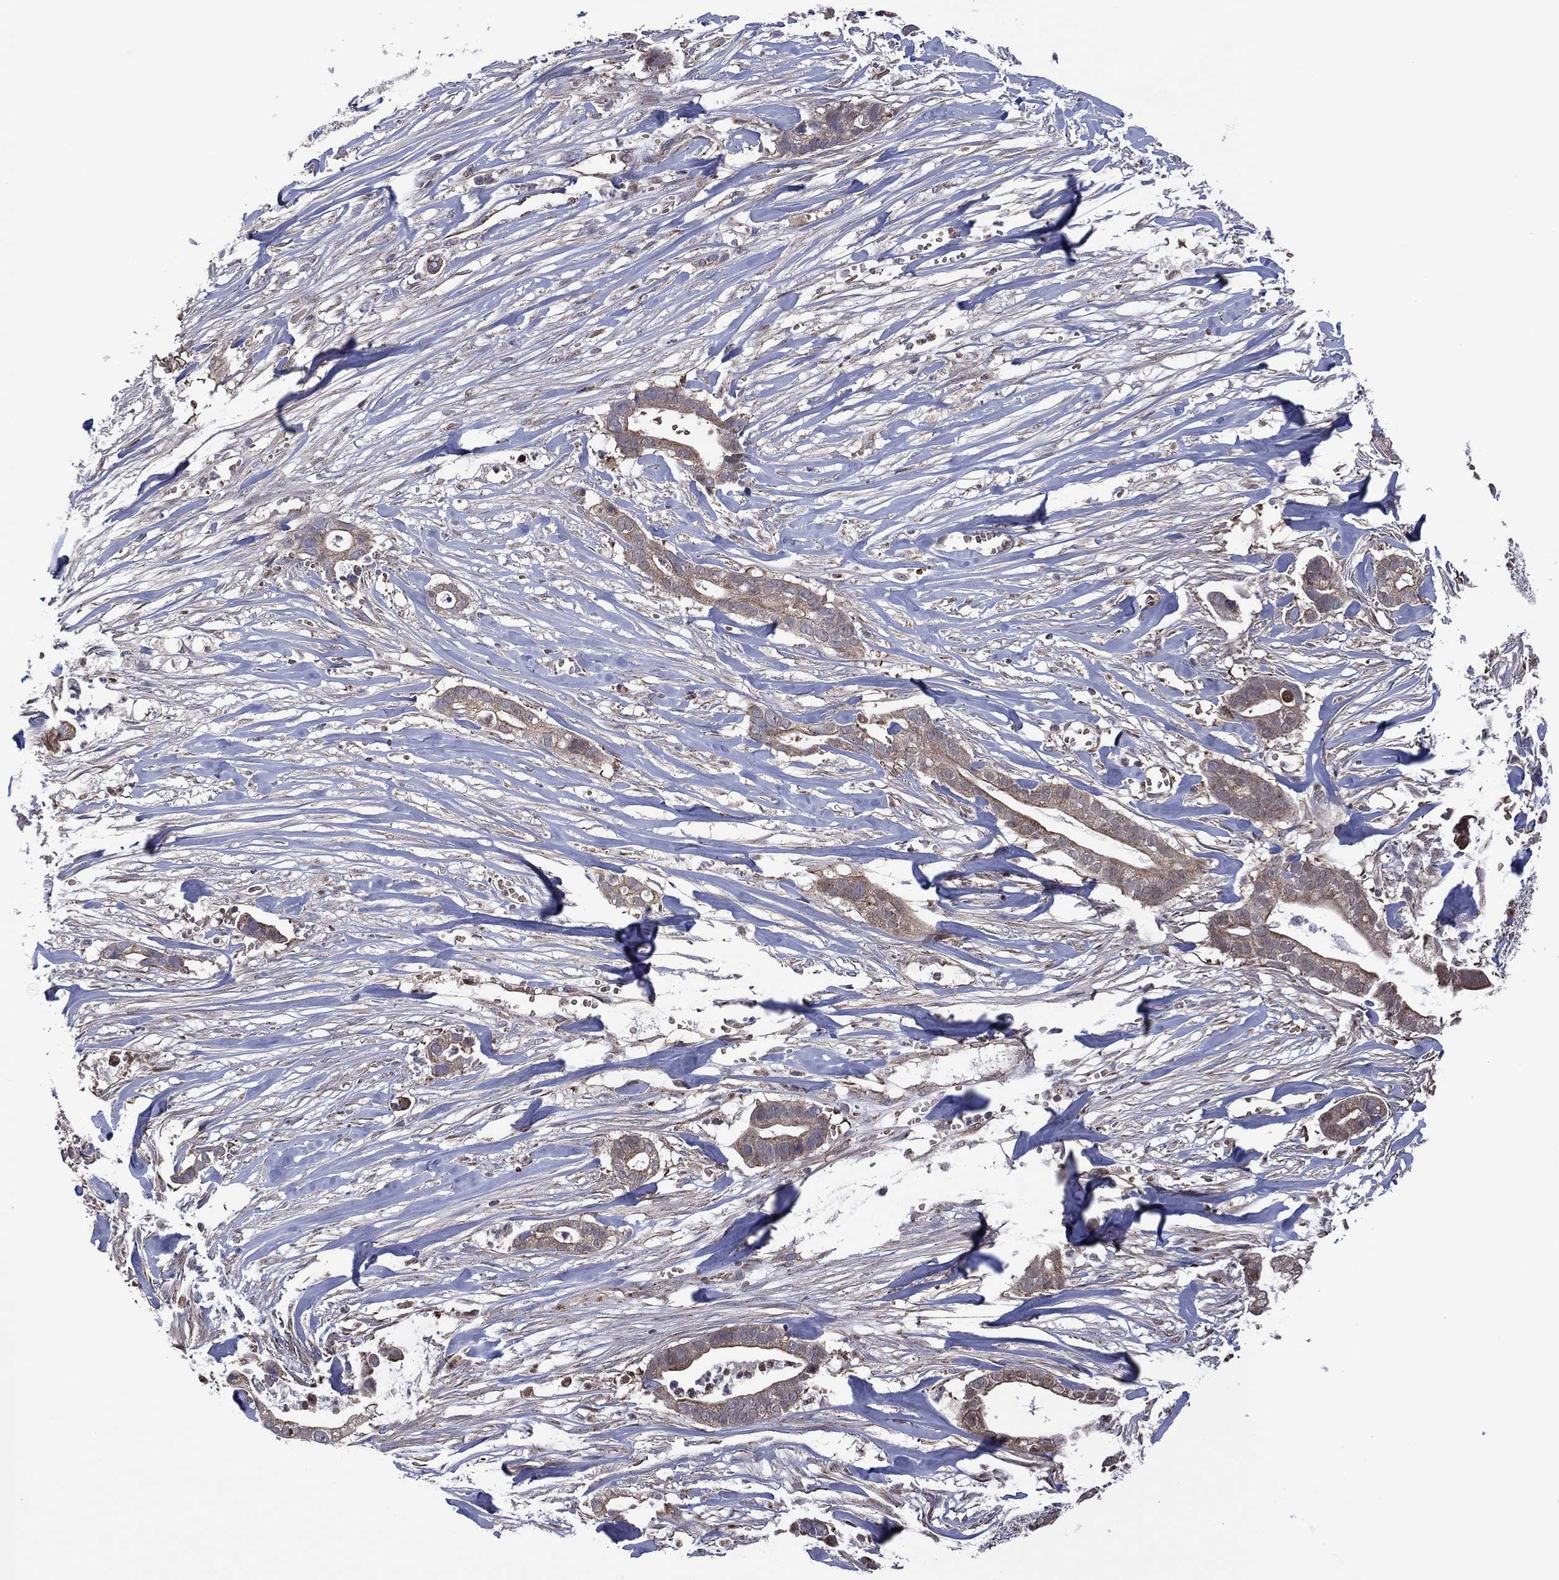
{"staining": {"intensity": "weak", "quantity": "25%-75%", "location": "cytoplasmic/membranous"}, "tissue": "pancreatic cancer", "cell_type": "Tumor cells", "image_type": "cancer", "snomed": [{"axis": "morphology", "description": "Adenocarcinoma, NOS"}, {"axis": "topography", "description": "Pancreas"}], "caption": "A brown stain highlights weak cytoplasmic/membranous expression of a protein in human pancreatic cancer tumor cells.", "gene": "PIDD1", "patient": {"sex": "male", "age": 61}}